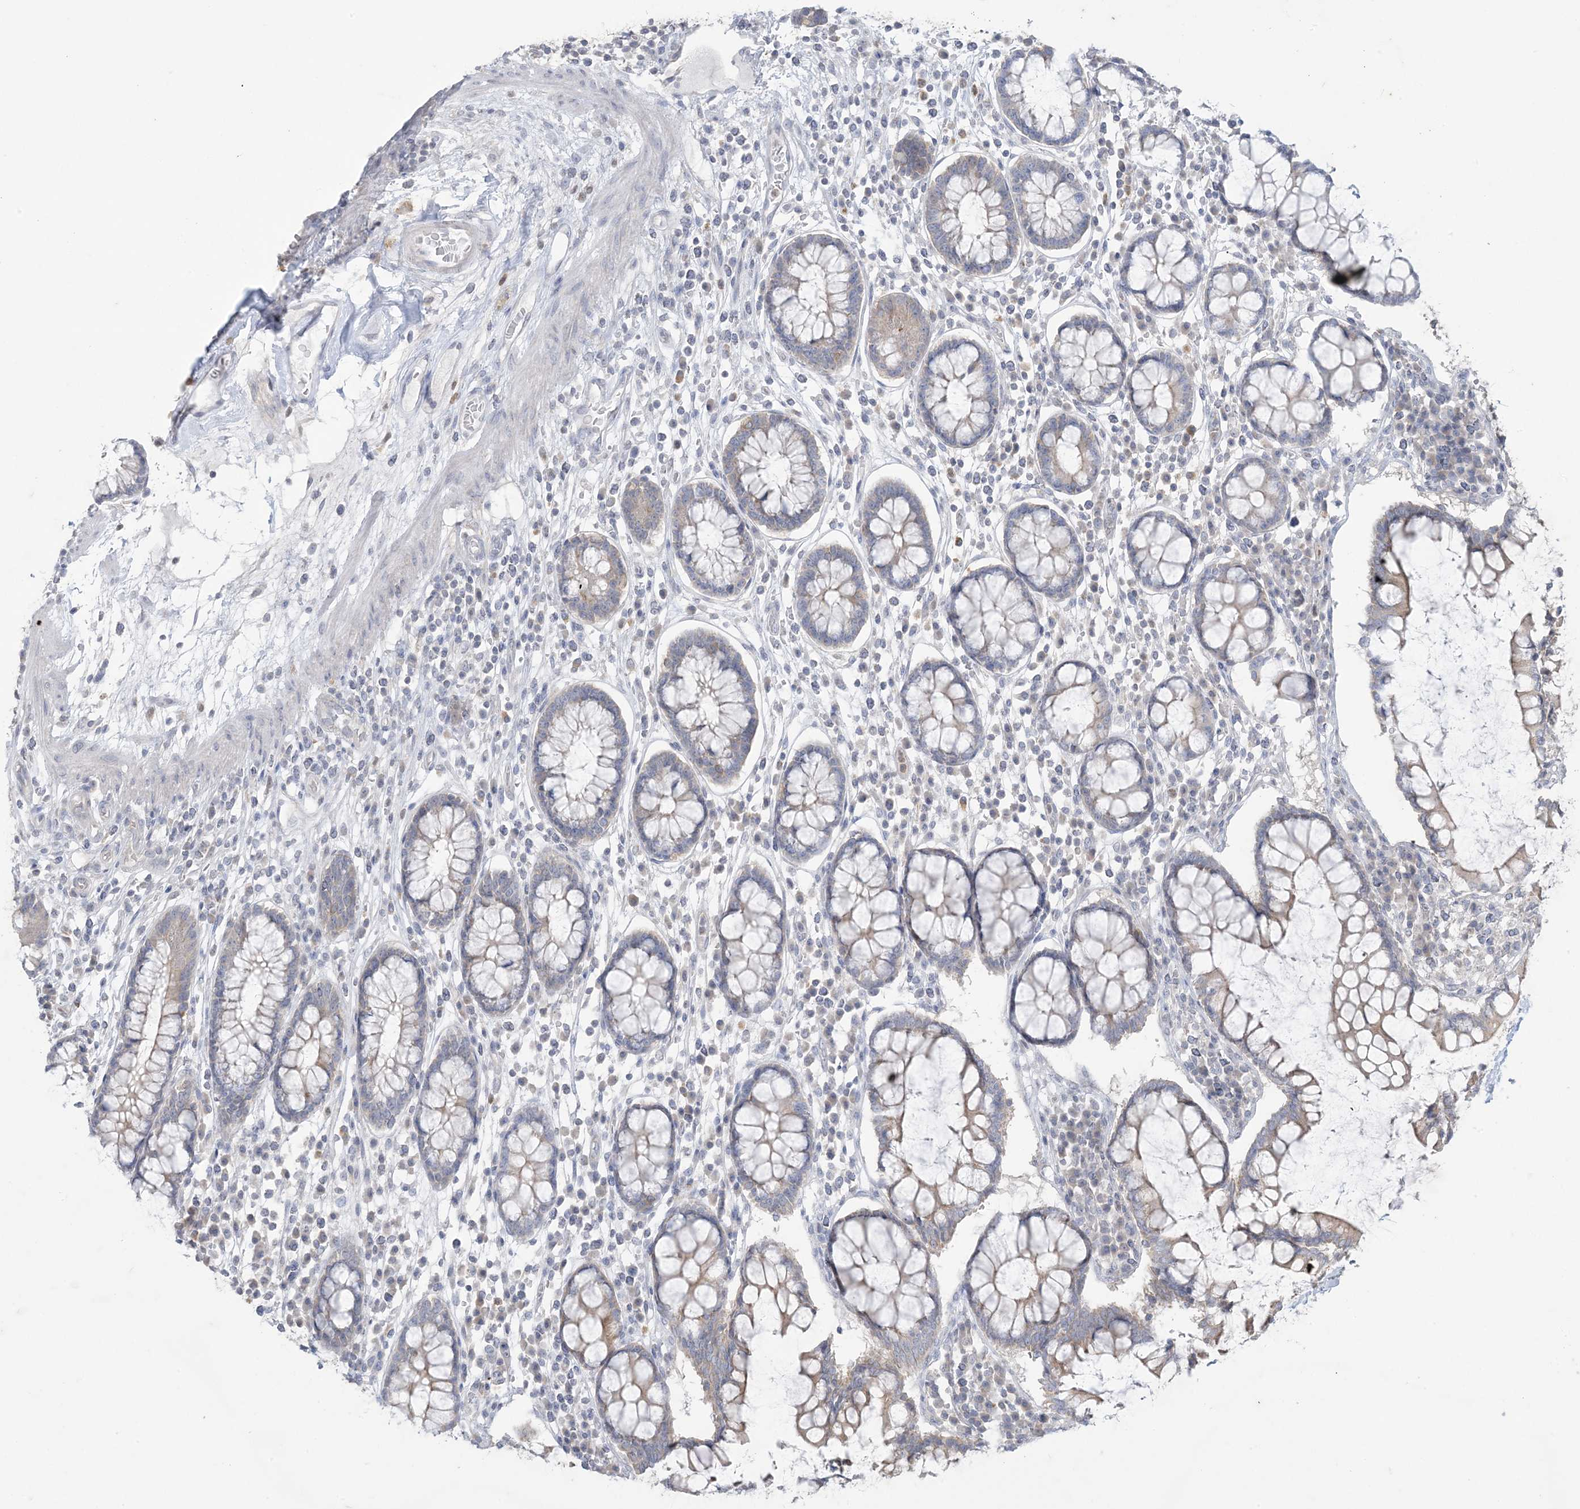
{"staining": {"intensity": "negative", "quantity": "none", "location": "none"}, "tissue": "colon", "cell_type": "Endothelial cells", "image_type": "normal", "snomed": [{"axis": "morphology", "description": "Normal tissue, NOS"}, {"axis": "topography", "description": "Colon"}], "caption": "Immunohistochemical staining of benign human colon exhibits no significant expression in endothelial cells. (Brightfield microscopy of DAB IHC at high magnification).", "gene": "KIF3A", "patient": {"sex": "female", "age": 79}}